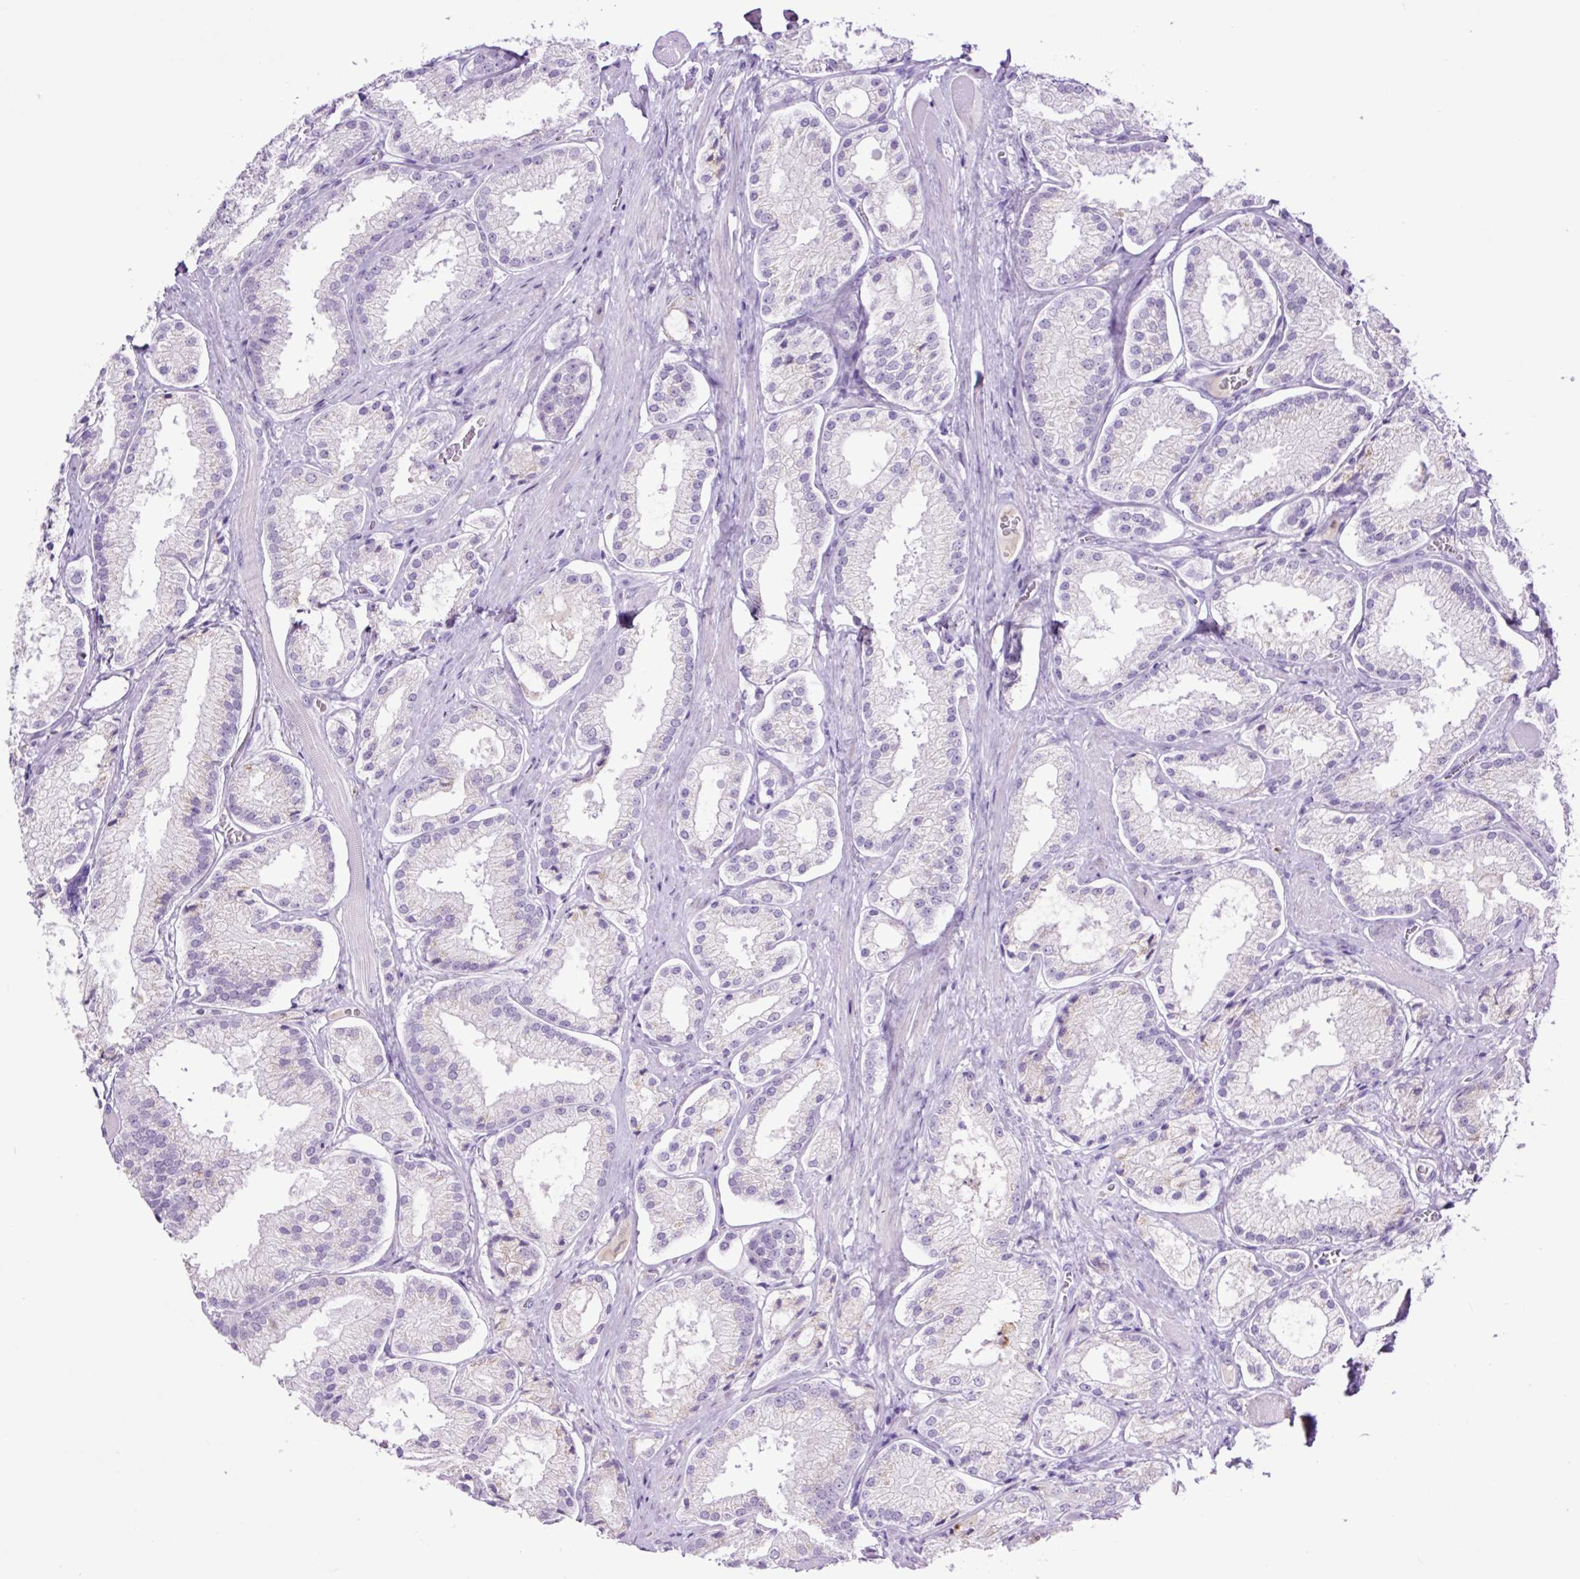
{"staining": {"intensity": "negative", "quantity": "none", "location": "none"}, "tissue": "prostate cancer", "cell_type": "Tumor cells", "image_type": "cancer", "snomed": [{"axis": "morphology", "description": "Adenocarcinoma, High grade"}, {"axis": "topography", "description": "Prostate"}], "caption": "Immunohistochemical staining of human prostate high-grade adenocarcinoma shows no significant staining in tumor cells.", "gene": "MFSD3", "patient": {"sex": "male", "age": 68}}